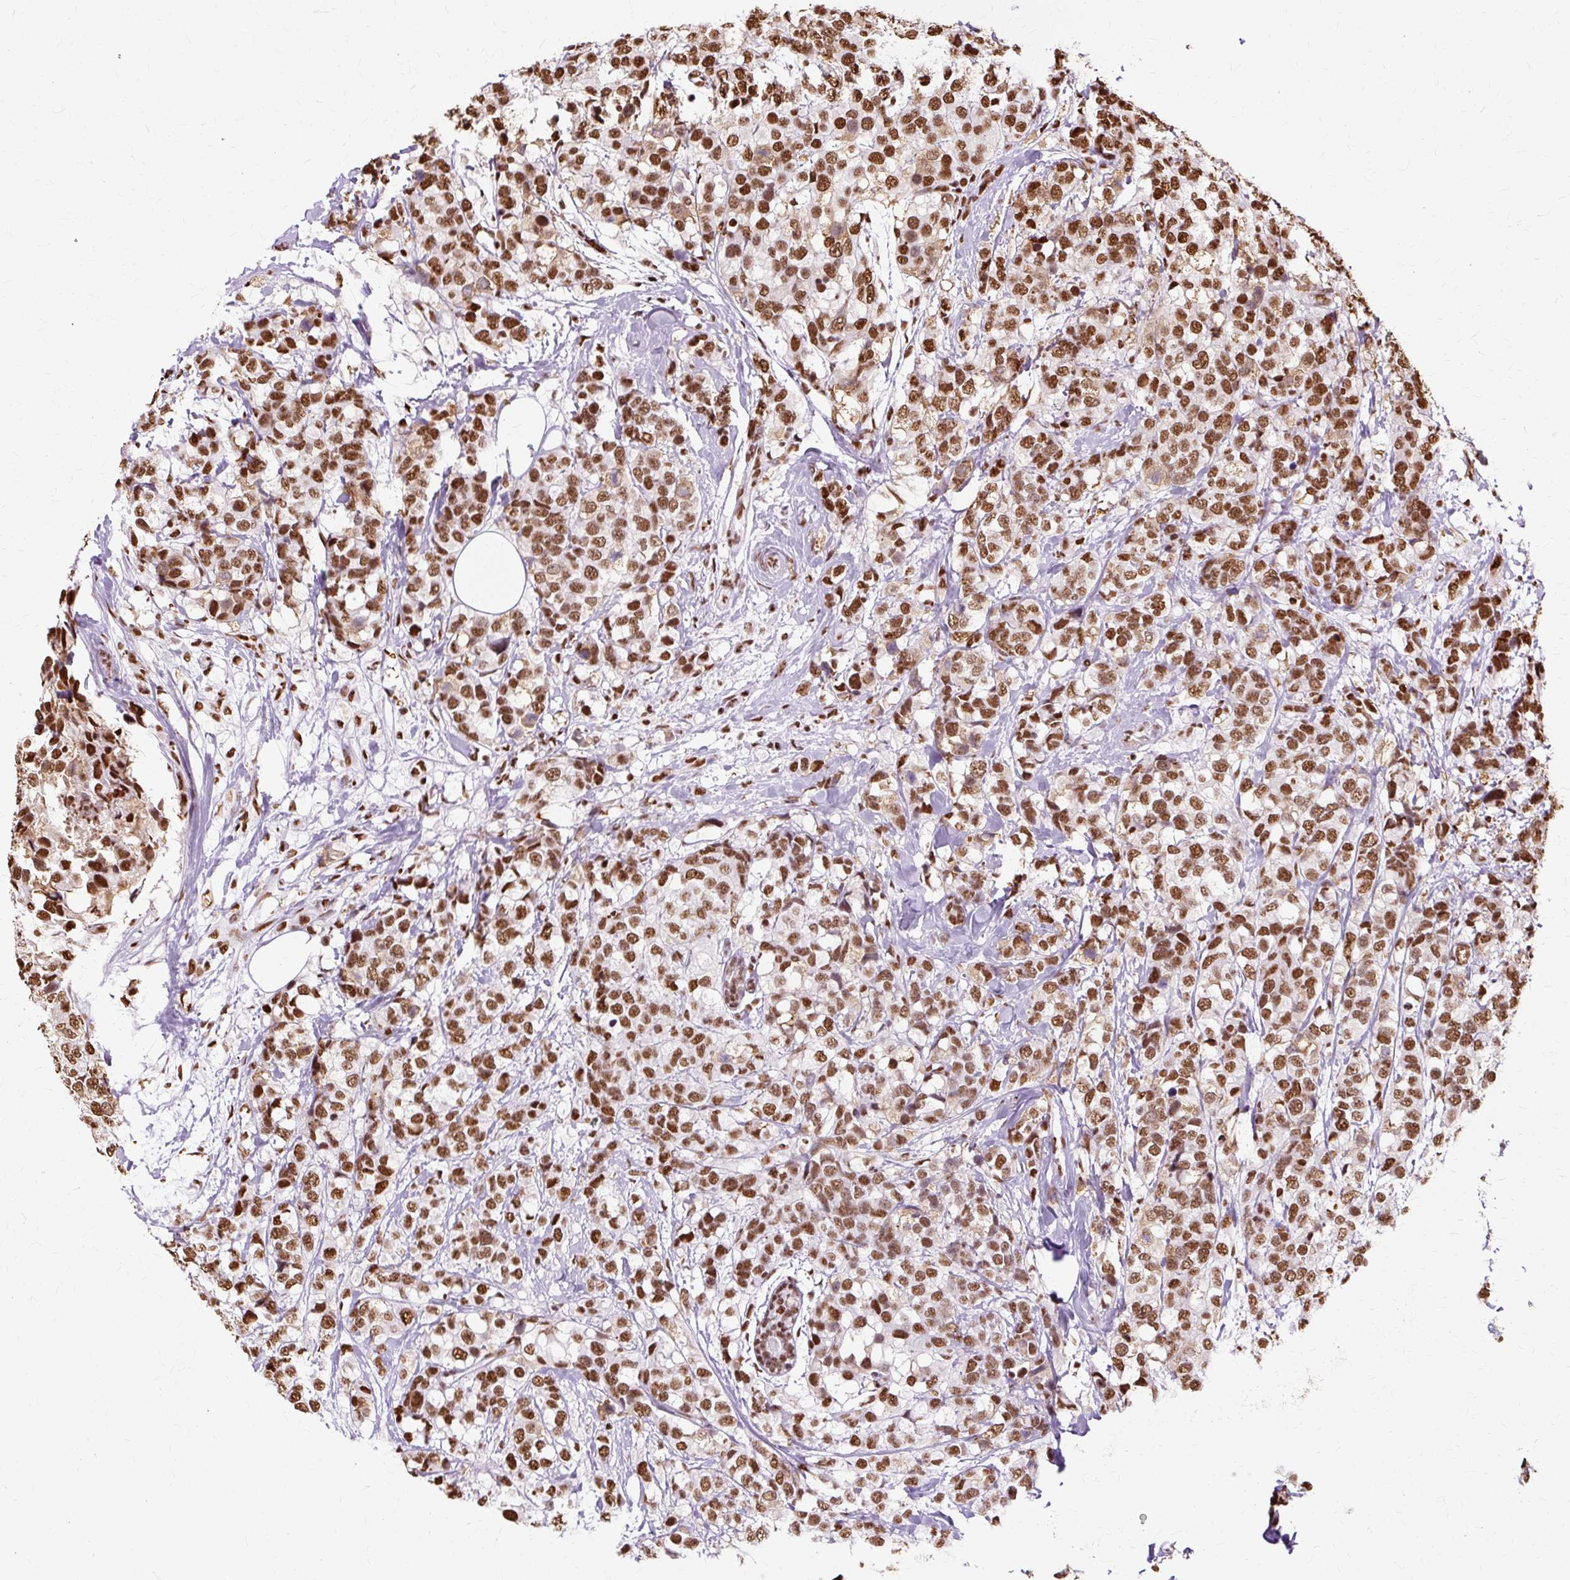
{"staining": {"intensity": "moderate", "quantity": ">75%", "location": "nuclear"}, "tissue": "breast cancer", "cell_type": "Tumor cells", "image_type": "cancer", "snomed": [{"axis": "morphology", "description": "Lobular carcinoma"}, {"axis": "topography", "description": "Breast"}], "caption": "Protein staining by immunohistochemistry reveals moderate nuclear positivity in about >75% of tumor cells in breast cancer (lobular carcinoma).", "gene": "XRCC6", "patient": {"sex": "female", "age": 59}}